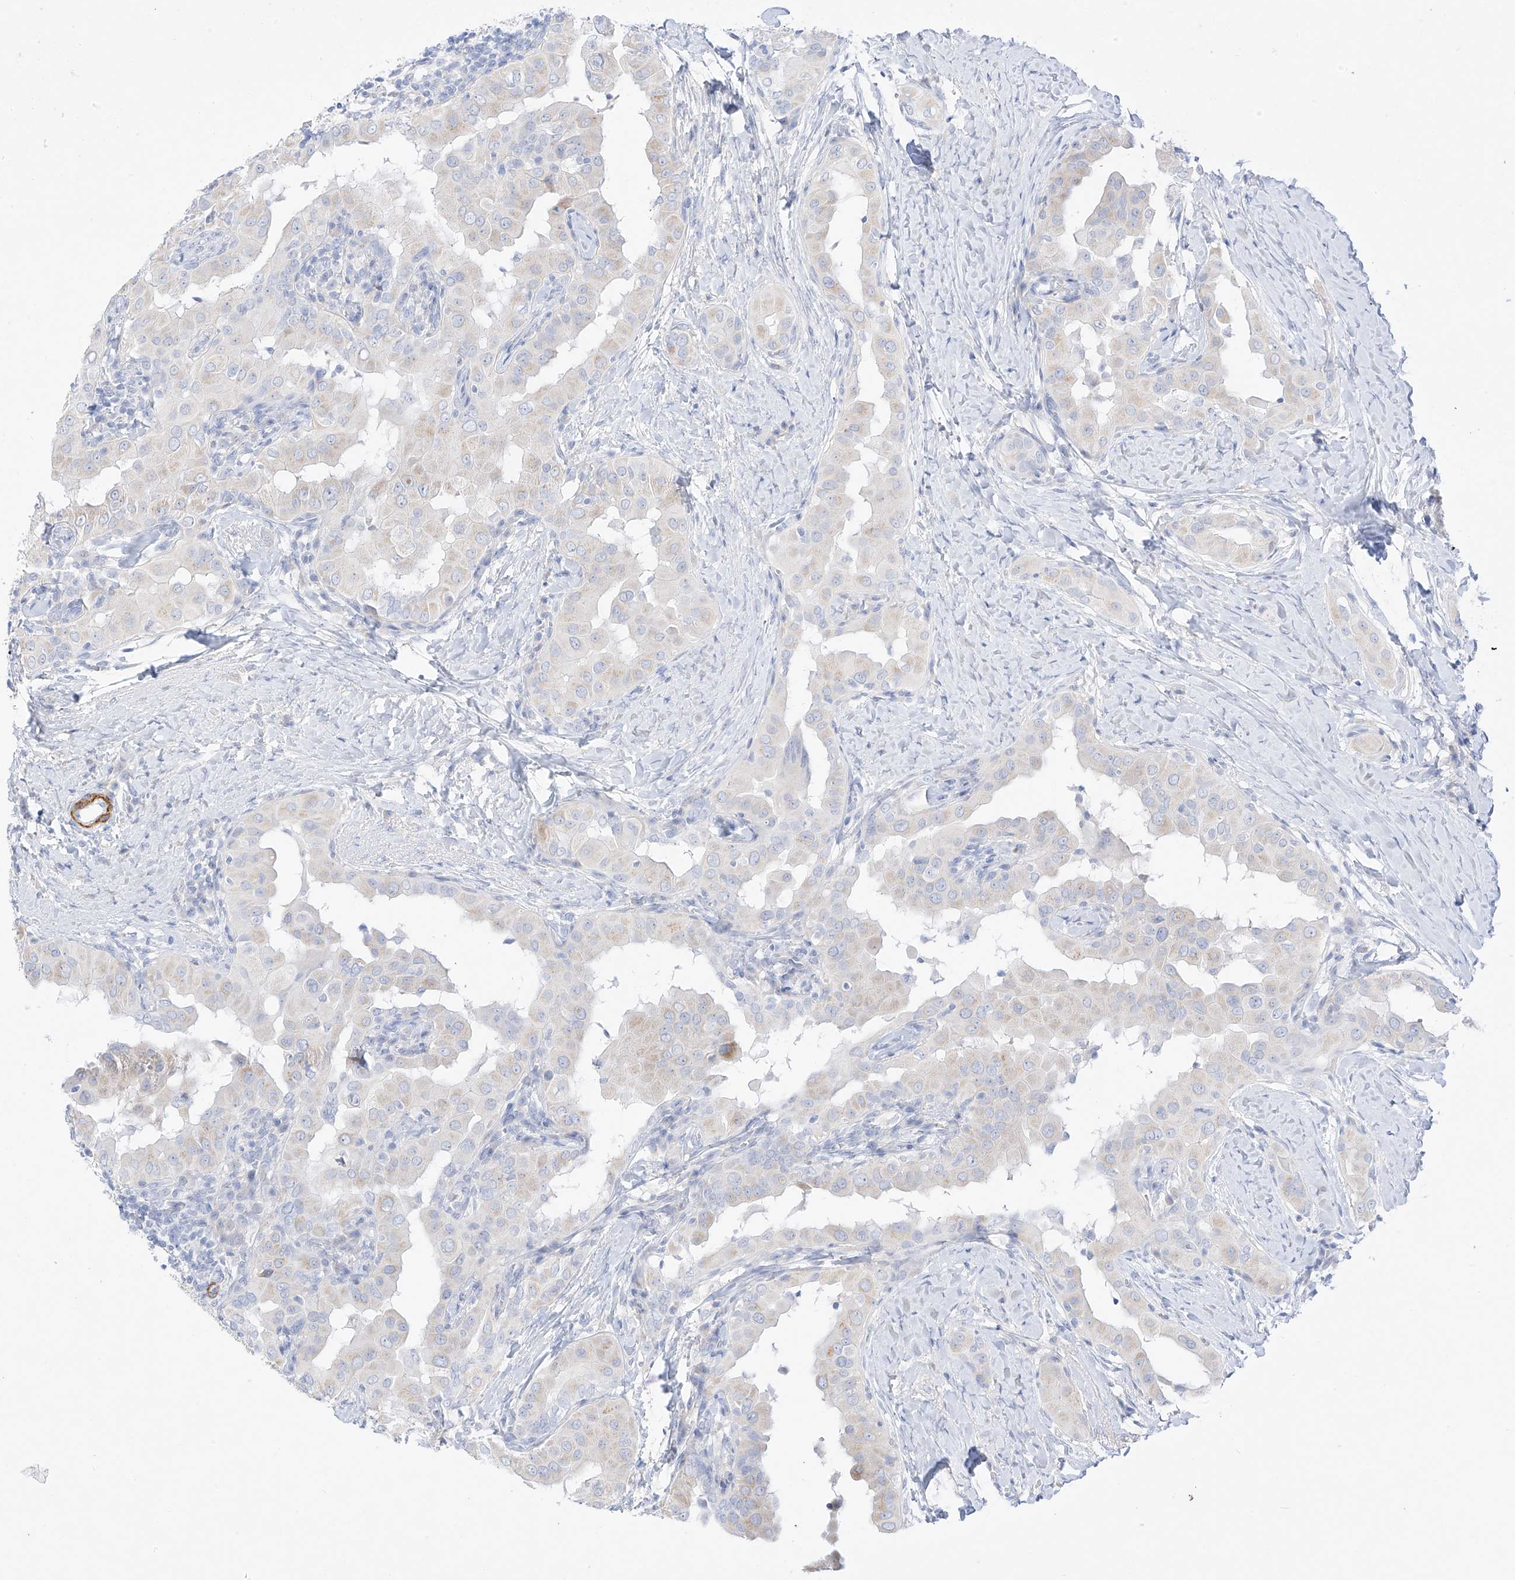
{"staining": {"intensity": "negative", "quantity": "none", "location": "none"}, "tissue": "thyroid cancer", "cell_type": "Tumor cells", "image_type": "cancer", "snomed": [{"axis": "morphology", "description": "Papillary adenocarcinoma, NOS"}, {"axis": "topography", "description": "Thyroid gland"}], "caption": "Tumor cells are negative for brown protein staining in thyroid cancer.", "gene": "ST3GAL5", "patient": {"sex": "male", "age": 33}}